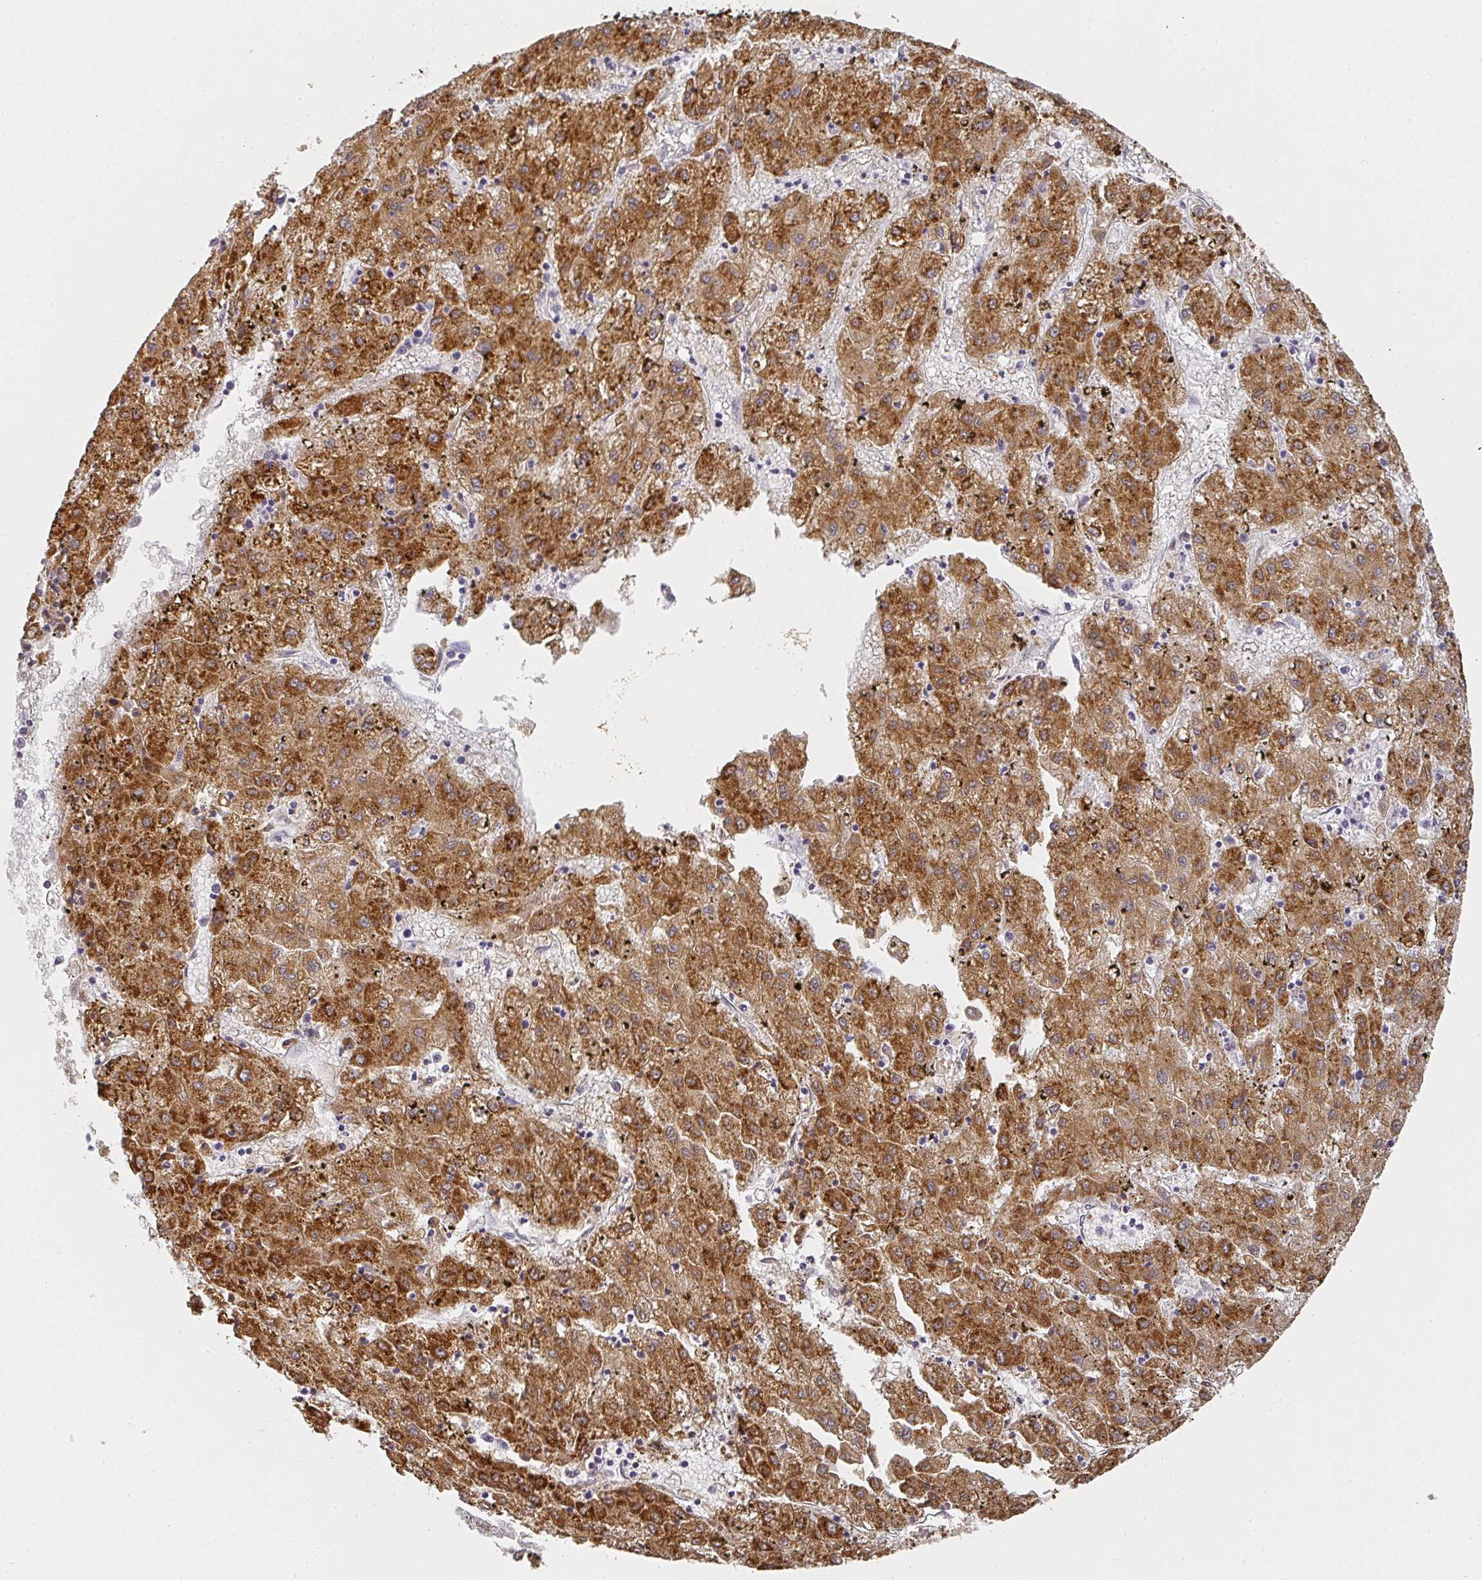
{"staining": {"intensity": "strong", "quantity": ">75%", "location": "cytoplasmic/membranous"}, "tissue": "liver cancer", "cell_type": "Tumor cells", "image_type": "cancer", "snomed": [{"axis": "morphology", "description": "Carcinoma, Hepatocellular, NOS"}, {"axis": "topography", "description": "Liver"}], "caption": "There is high levels of strong cytoplasmic/membranous staining in tumor cells of hepatocellular carcinoma (liver), as demonstrated by immunohistochemical staining (brown color).", "gene": "SHISA2", "patient": {"sex": "male", "age": 72}}